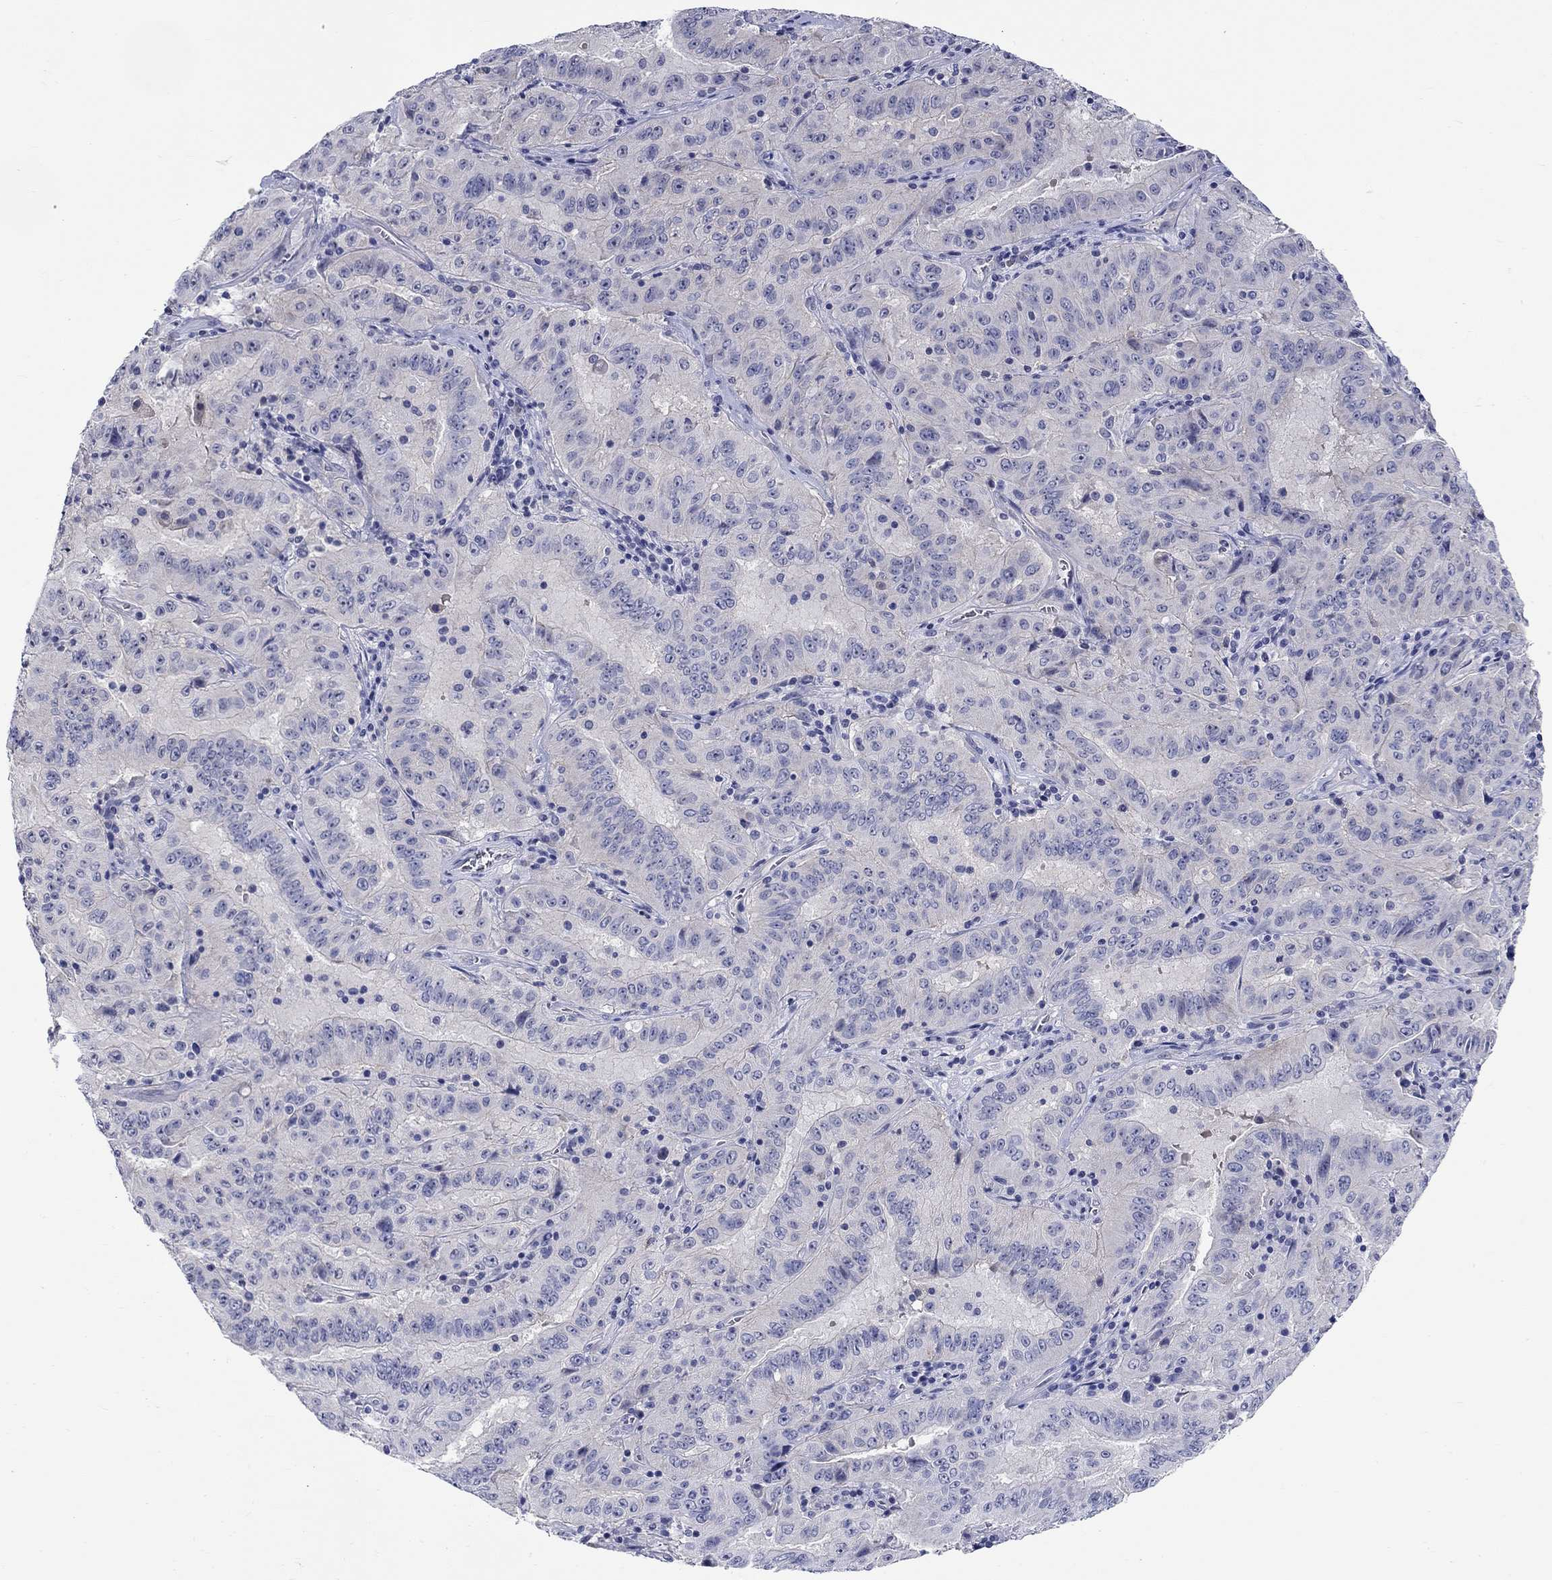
{"staining": {"intensity": "negative", "quantity": "none", "location": "none"}, "tissue": "pancreatic cancer", "cell_type": "Tumor cells", "image_type": "cancer", "snomed": [{"axis": "morphology", "description": "Adenocarcinoma, NOS"}, {"axis": "topography", "description": "Pancreas"}], "caption": "An immunohistochemistry (IHC) micrograph of pancreatic adenocarcinoma is shown. There is no staining in tumor cells of pancreatic adenocarcinoma. (Brightfield microscopy of DAB (3,3'-diaminobenzidine) immunohistochemistry at high magnification).", "gene": "SLC30A3", "patient": {"sex": "male", "age": 63}}